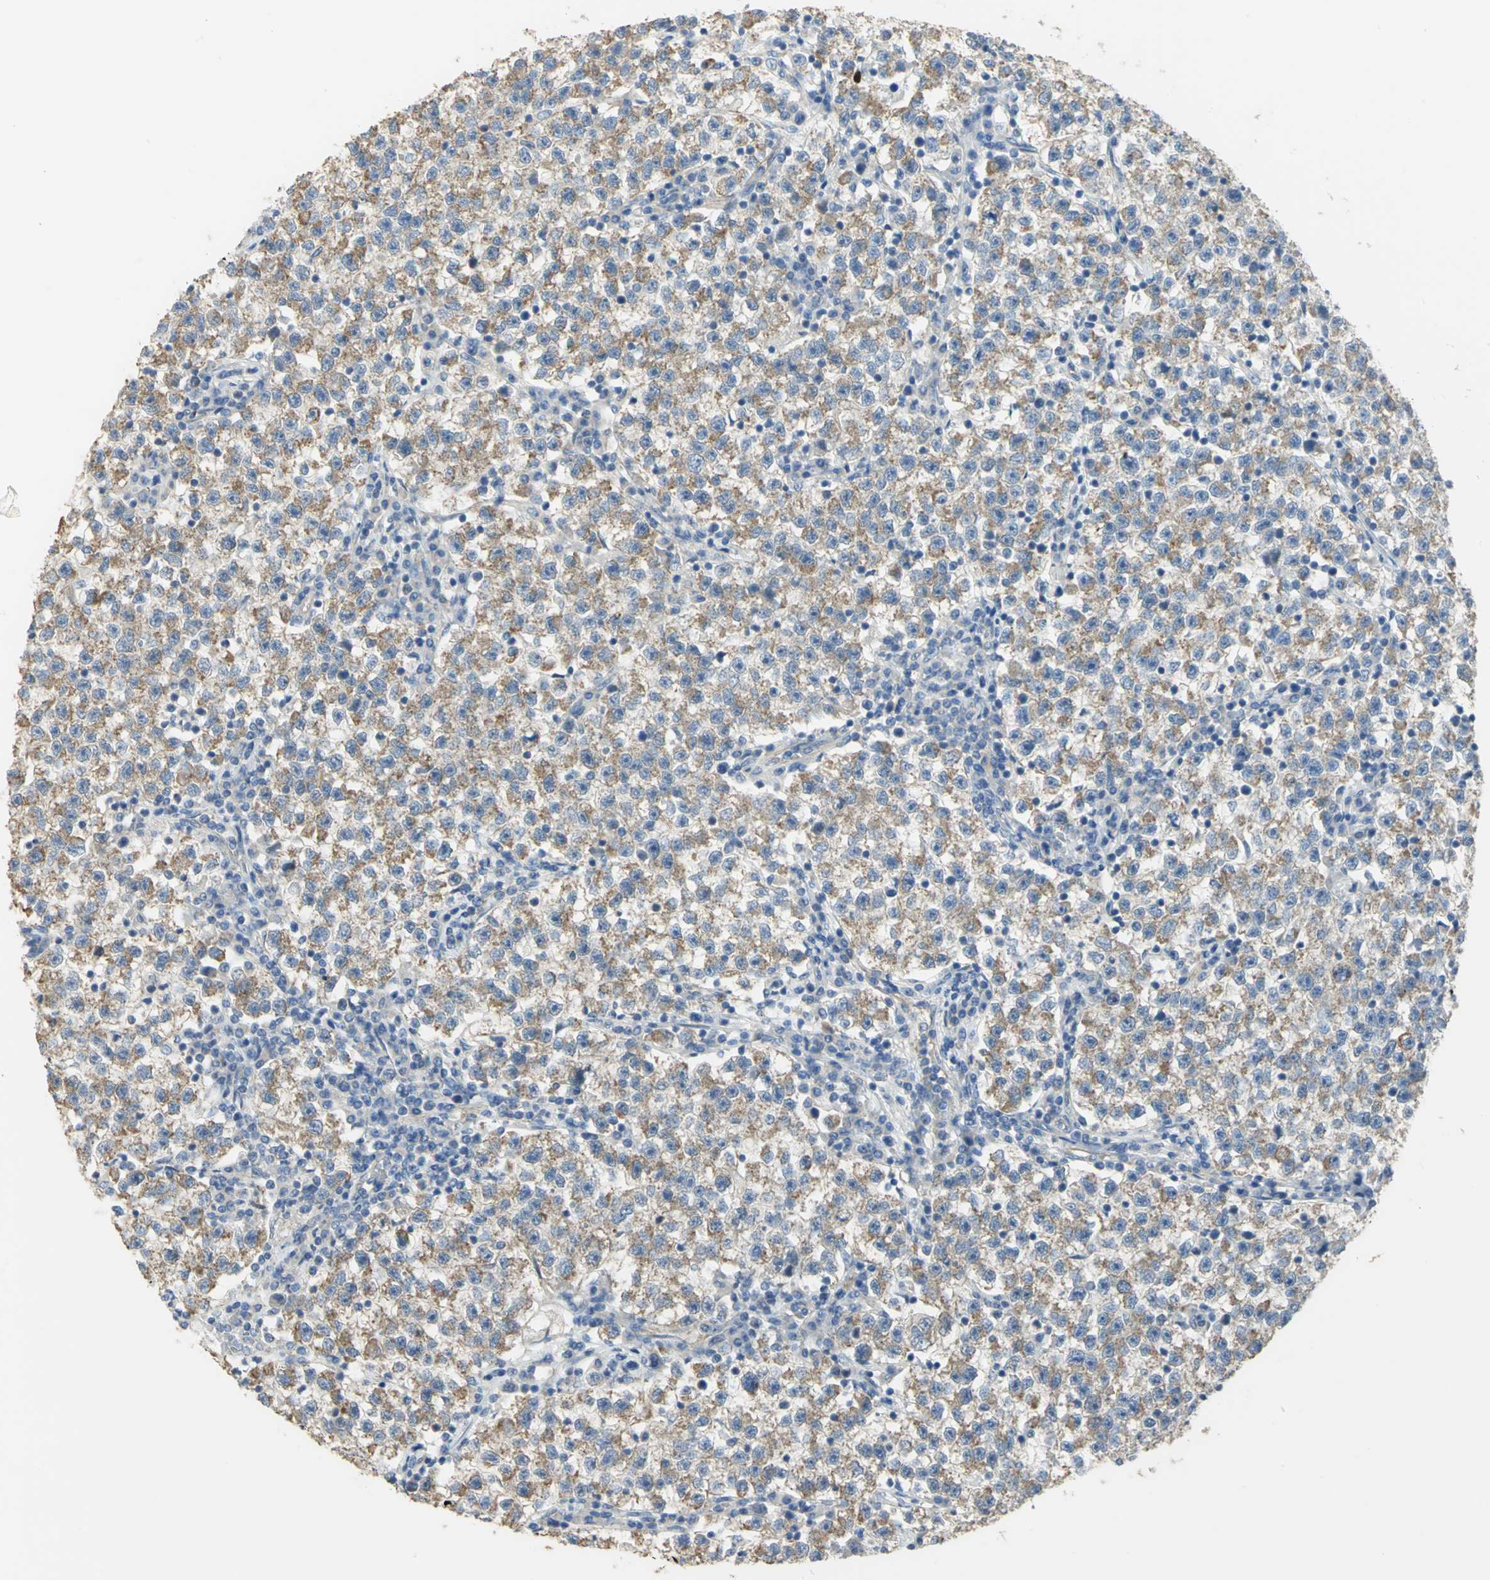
{"staining": {"intensity": "moderate", "quantity": ">75%", "location": "cytoplasmic/membranous"}, "tissue": "testis cancer", "cell_type": "Tumor cells", "image_type": "cancer", "snomed": [{"axis": "morphology", "description": "Seminoma, NOS"}, {"axis": "topography", "description": "Testis"}], "caption": "IHC staining of testis seminoma, which shows medium levels of moderate cytoplasmic/membranous expression in approximately >75% of tumor cells indicating moderate cytoplasmic/membranous protein staining. The staining was performed using DAB (3,3'-diaminobenzidine) (brown) for protein detection and nuclei were counterstained in hematoxylin (blue).", "gene": "HTR1F", "patient": {"sex": "male", "age": 22}}